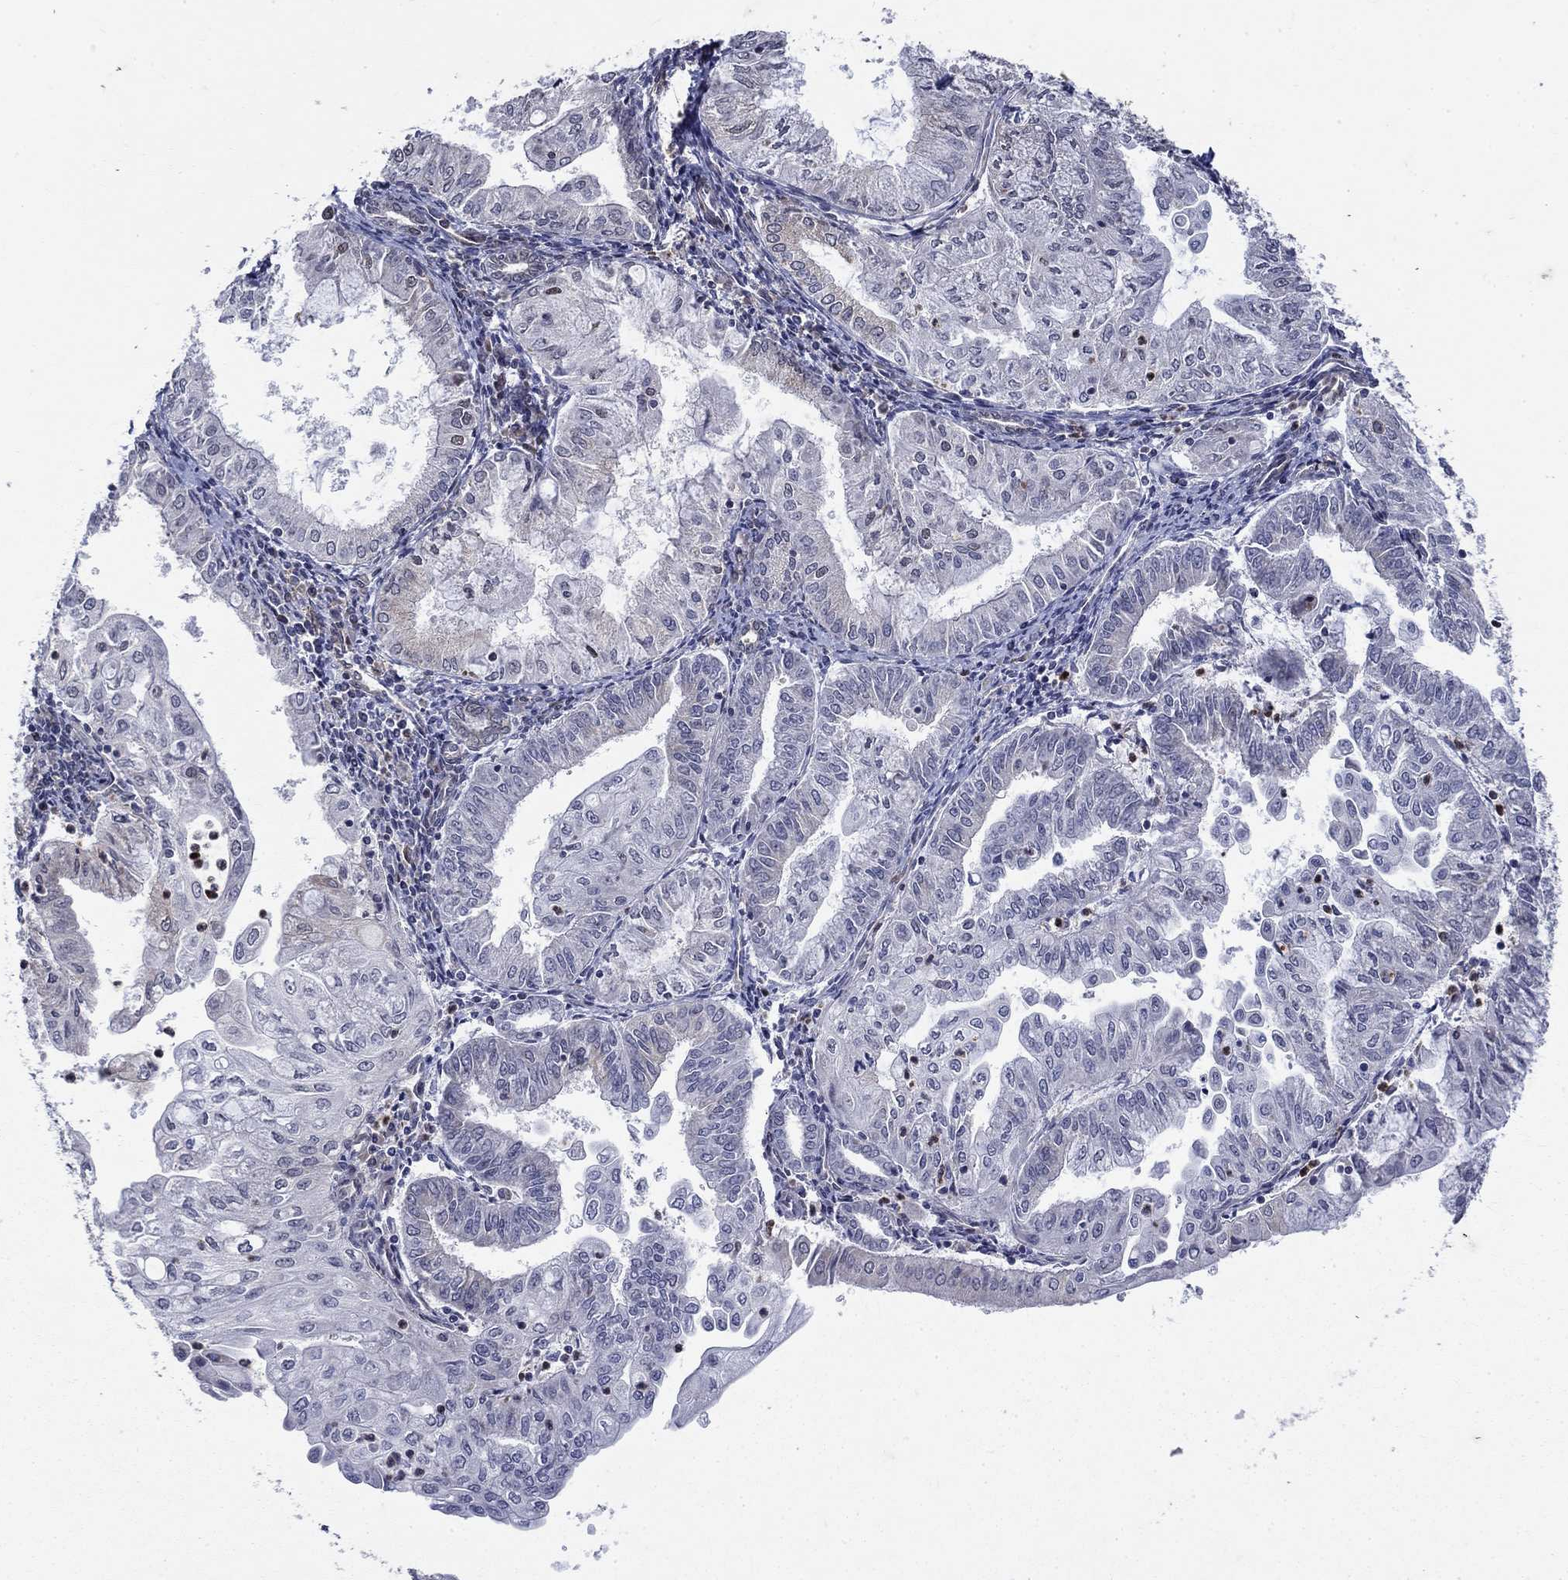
{"staining": {"intensity": "negative", "quantity": "none", "location": "none"}, "tissue": "endometrial cancer", "cell_type": "Tumor cells", "image_type": "cancer", "snomed": [{"axis": "morphology", "description": "Adenocarcinoma, NOS"}, {"axis": "topography", "description": "Endometrium"}], "caption": "DAB (3,3'-diaminobenzidine) immunohistochemical staining of endometrial cancer demonstrates no significant staining in tumor cells.", "gene": "DHRS7", "patient": {"sex": "female", "age": 56}}